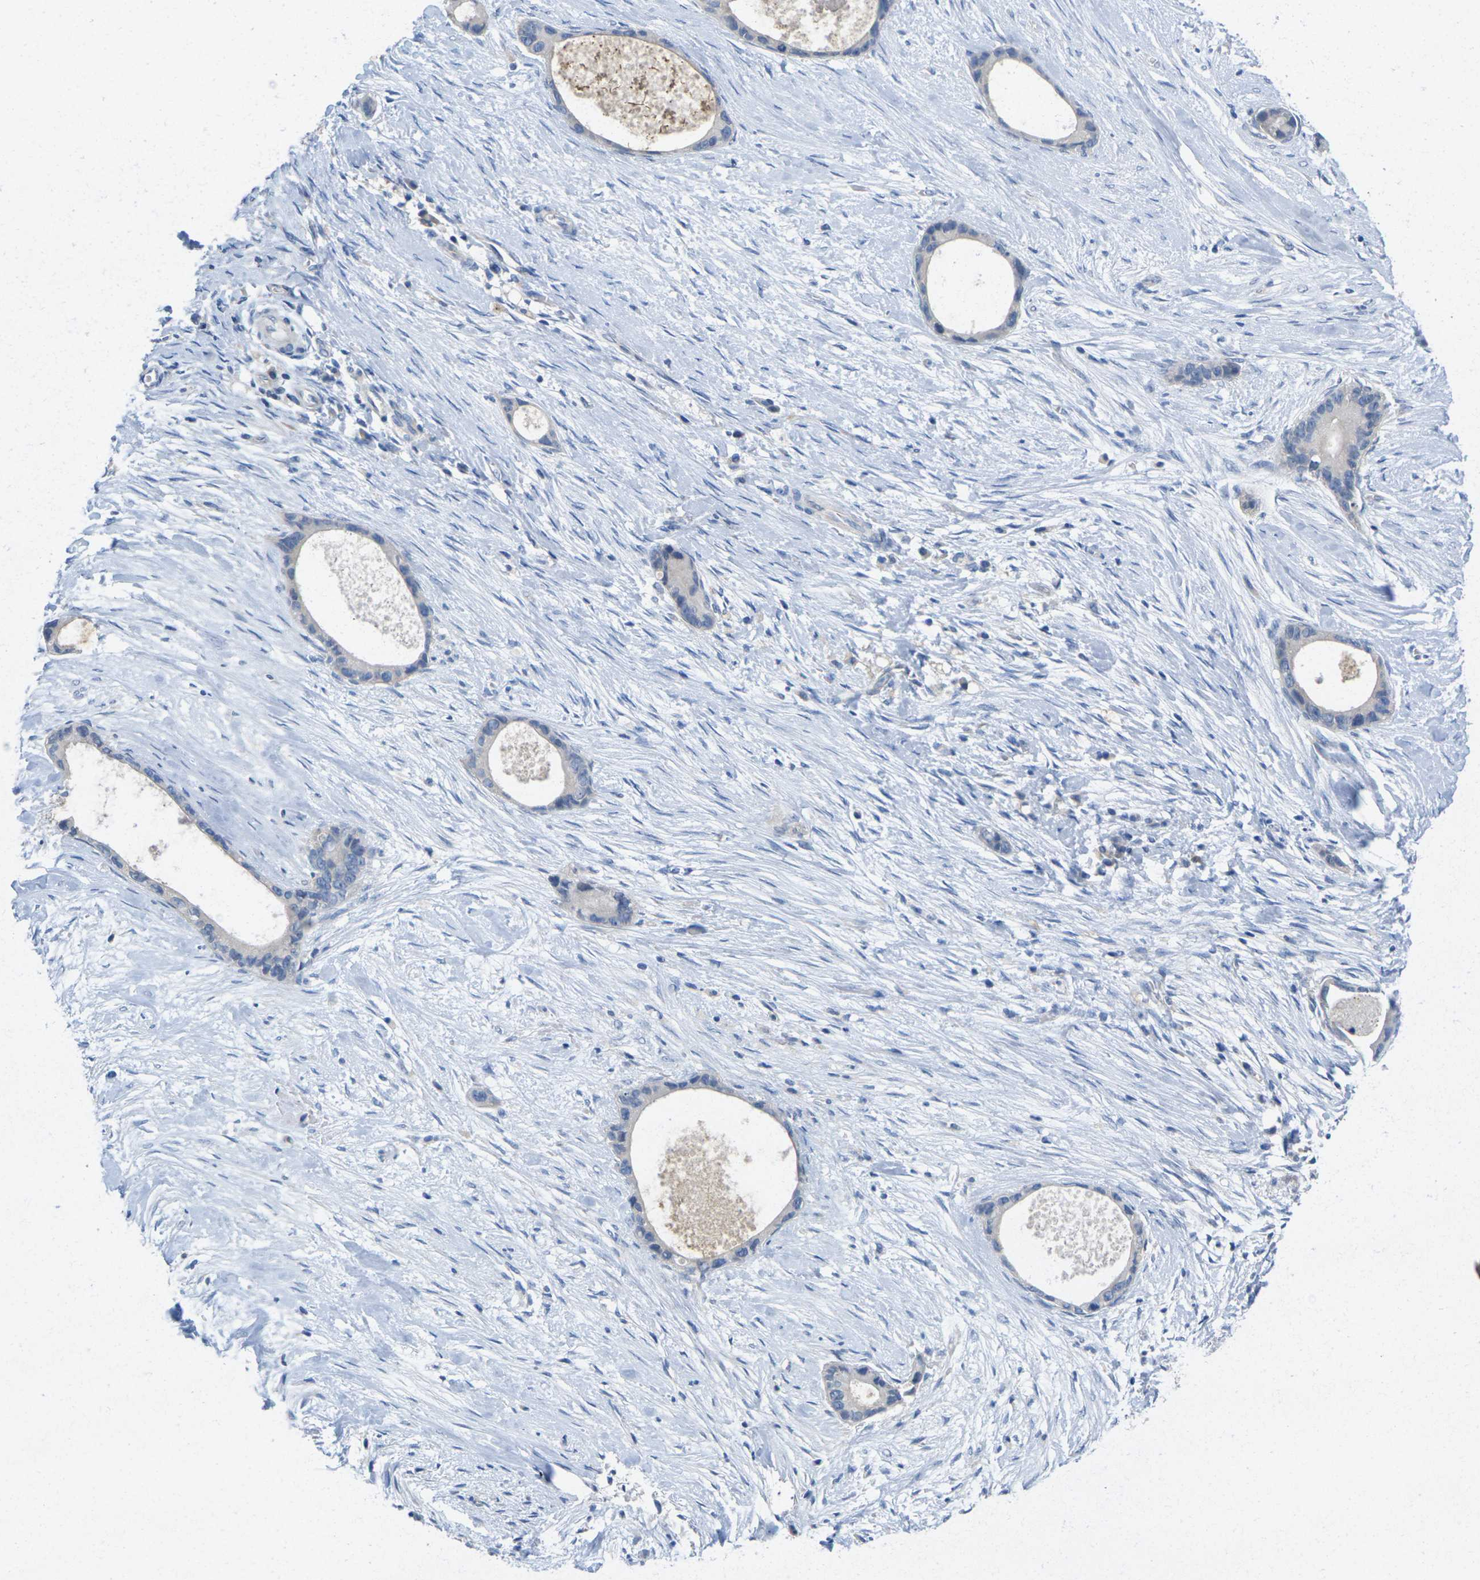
{"staining": {"intensity": "negative", "quantity": "none", "location": "none"}, "tissue": "liver cancer", "cell_type": "Tumor cells", "image_type": "cancer", "snomed": [{"axis": "morphology", "description": "Cholangiocarcinoma"}, {"axis": "topography", "description": "Liver"}], "caption": "This is an IHC photomicrograph of liver cholangiocarcinoma. There is no positivity in tumor cells.", "gene": "TNNI3", "patient": {"sex": "female", "age": 55}}